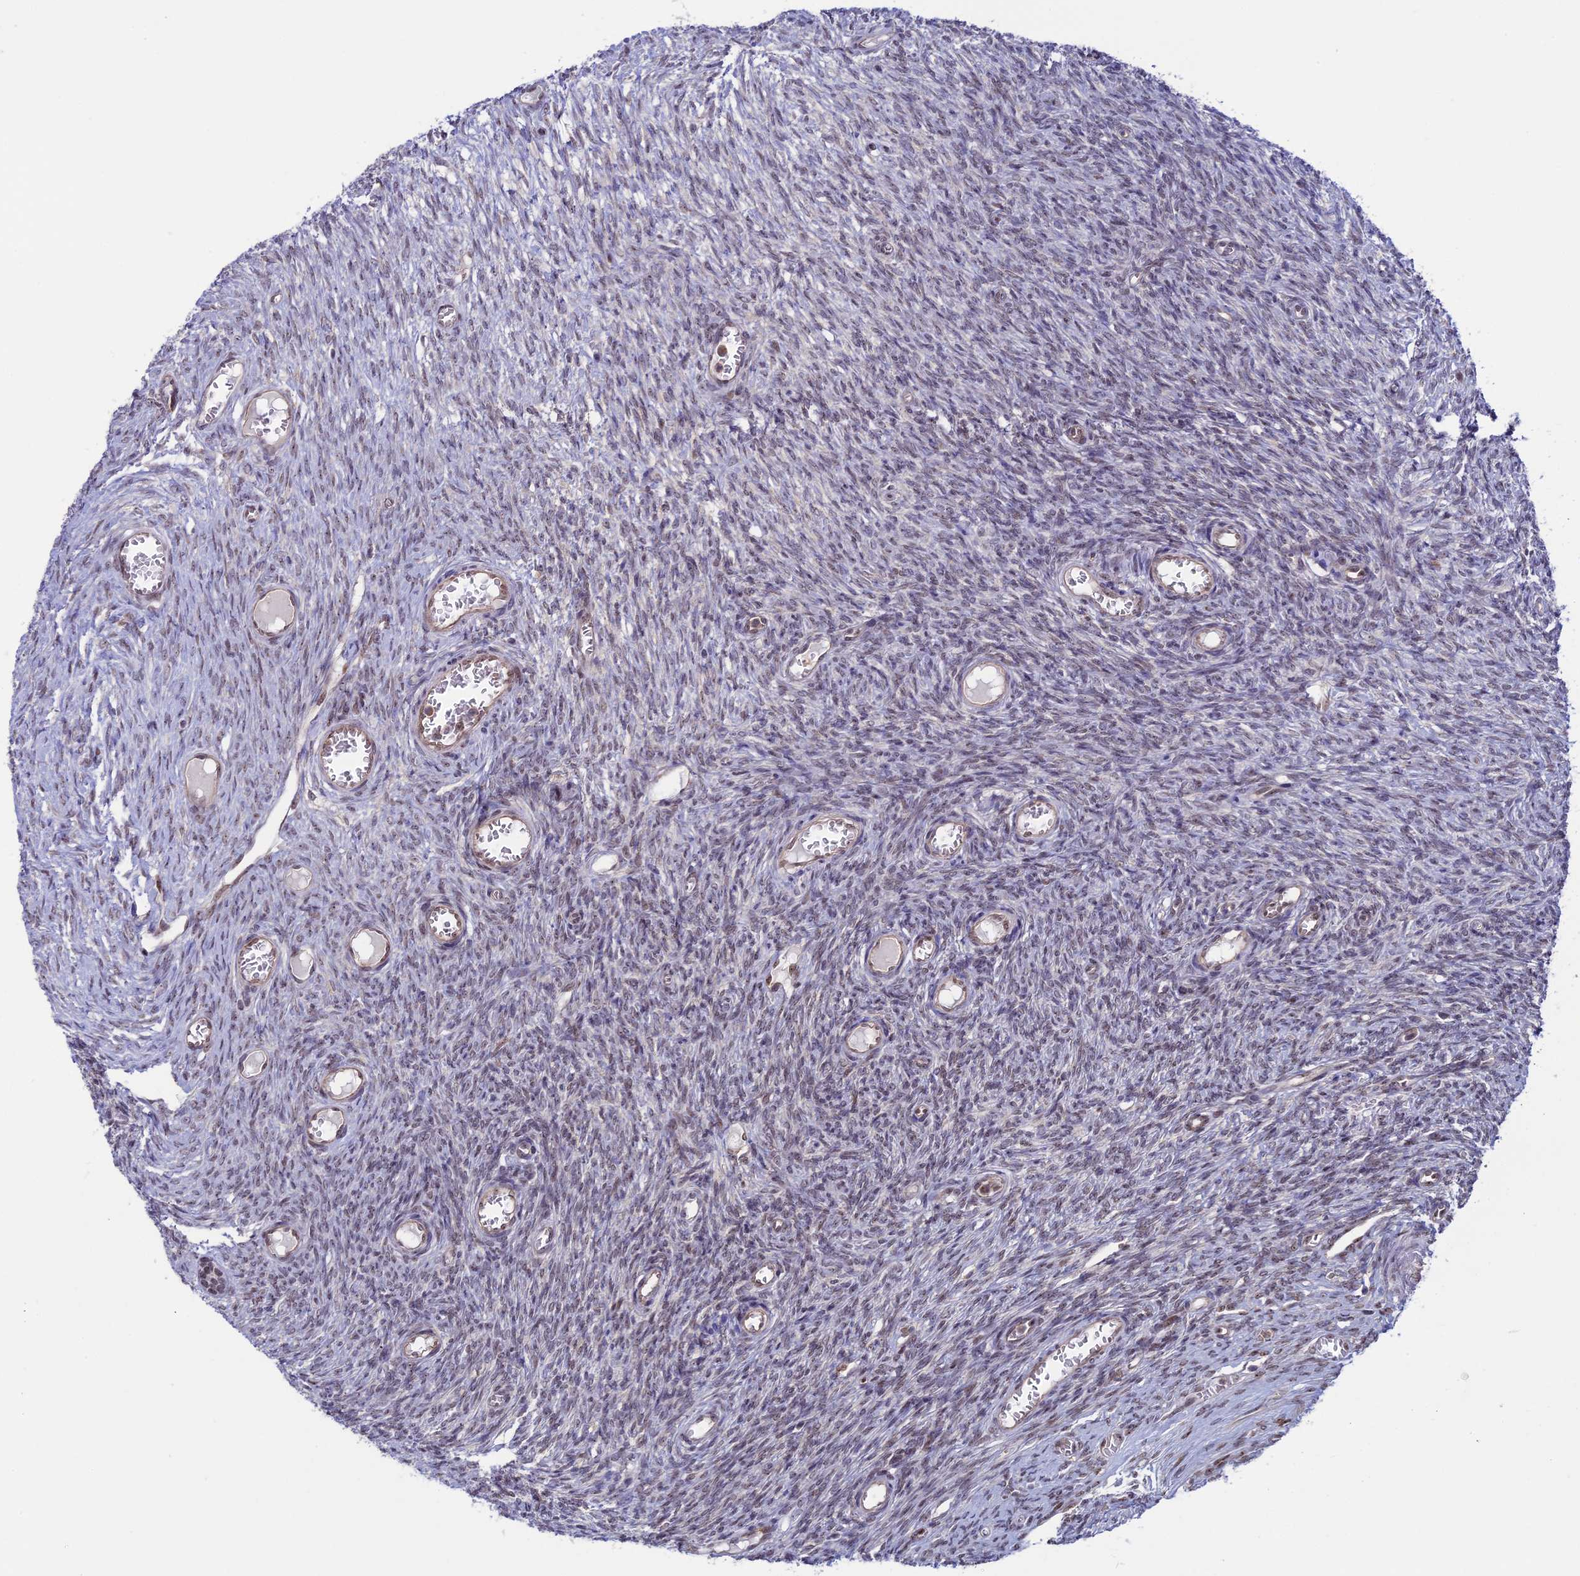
{"staining": {"intensity": "weak", "quantity": "25%-75%", "location": "nuclear"}, "tissue": "ovary", "cell_type": "Follicle cells", "image_type": "normal", "snomed": [{"axis": "morphology", "description": "Normal tissue, NOS"}, {"axis": "topography", "description": "Ovary"}], "caption": "This is an image of immunohistochemistry (IHC) staining of normal ovary, which shows weak positivity in the nuclear of follicle cells.", "gene": "CCDC86", "patient": {"sex": "female", "age": 44}}